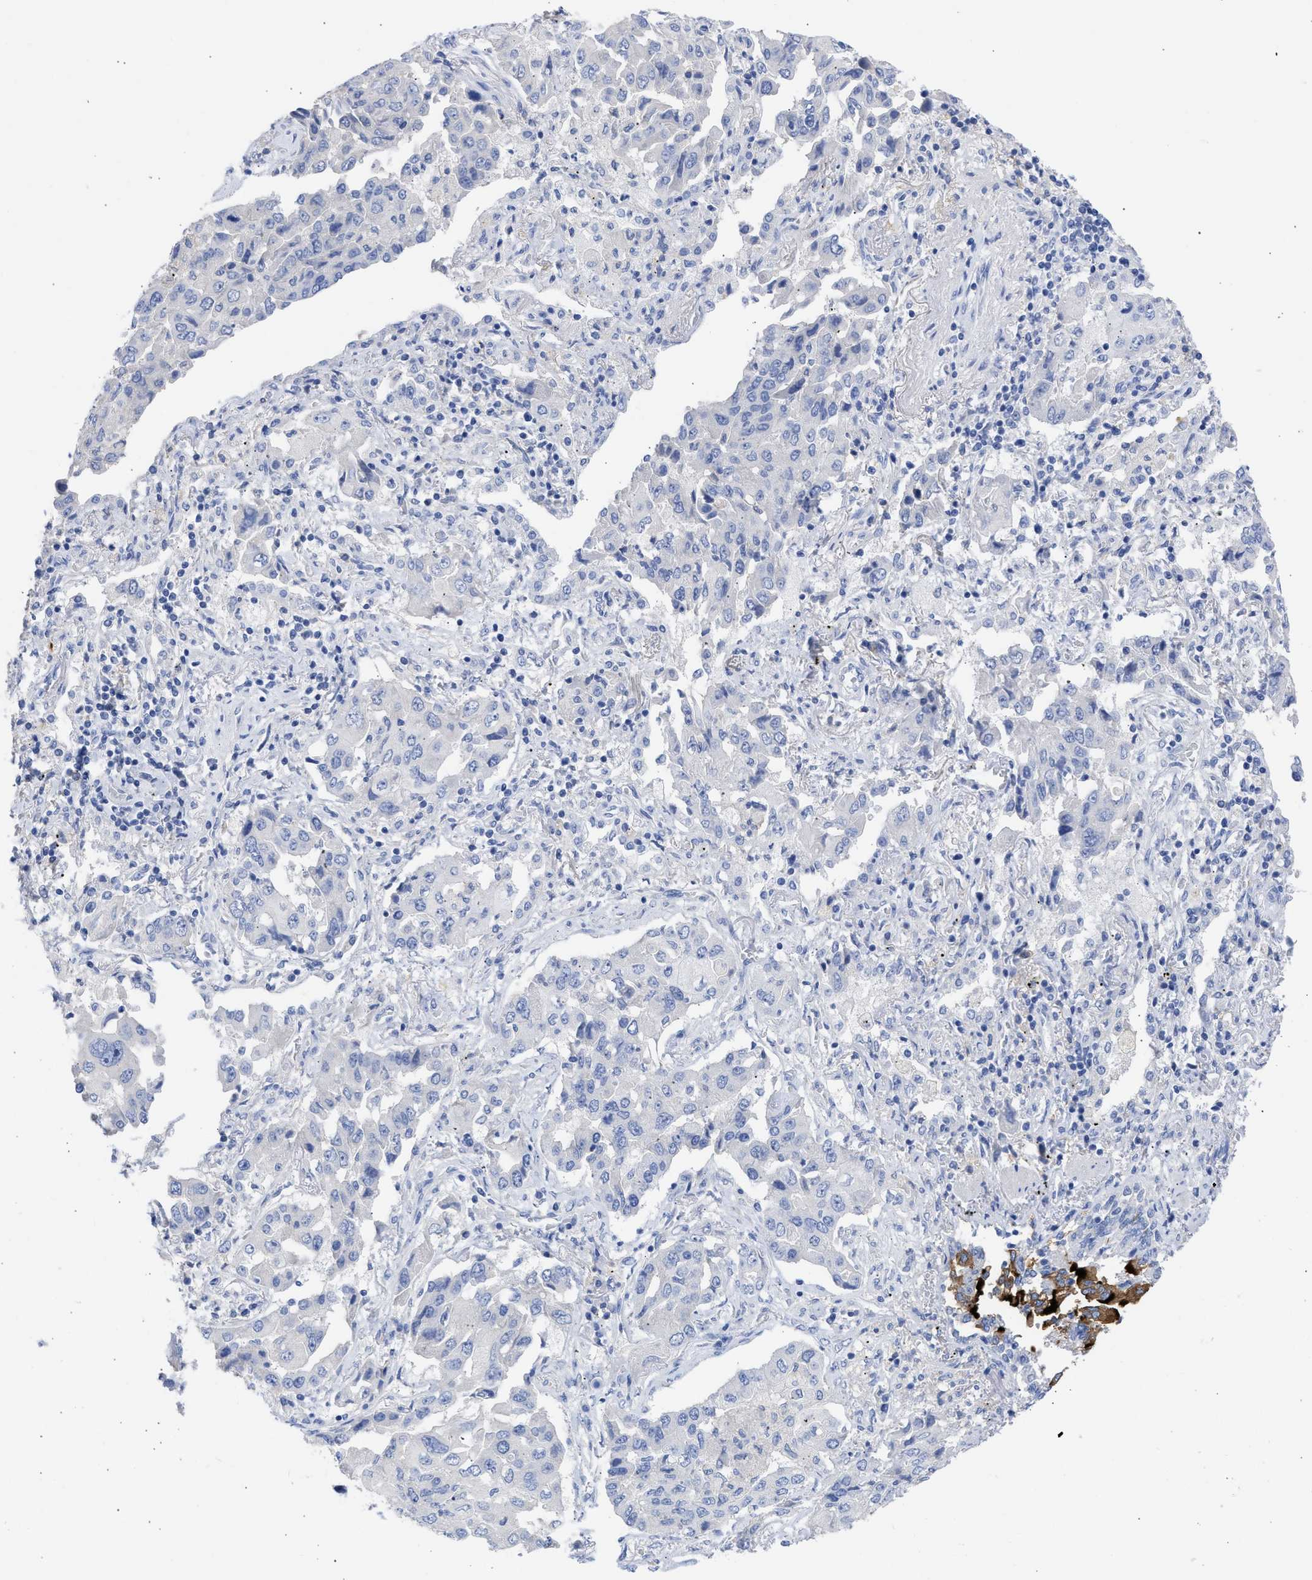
{"staining": {"intensity": "negative", "quantity": "none", "location": "none"}, "tissue": "lung cancer", "cell_type": "Tumor cells", "image_type": "cancer", "snomed": [{"axis": "morphology", "description": "Adenocarcinoma, NOS"}, {"axis": "topography", "description": "Lung"}], "caption": "This is a image of IHC staining of lung cancer, which shows no staining in tumor cells.", "gene": "RSPH1", "patient": {"sex": "female", "age": 65}}